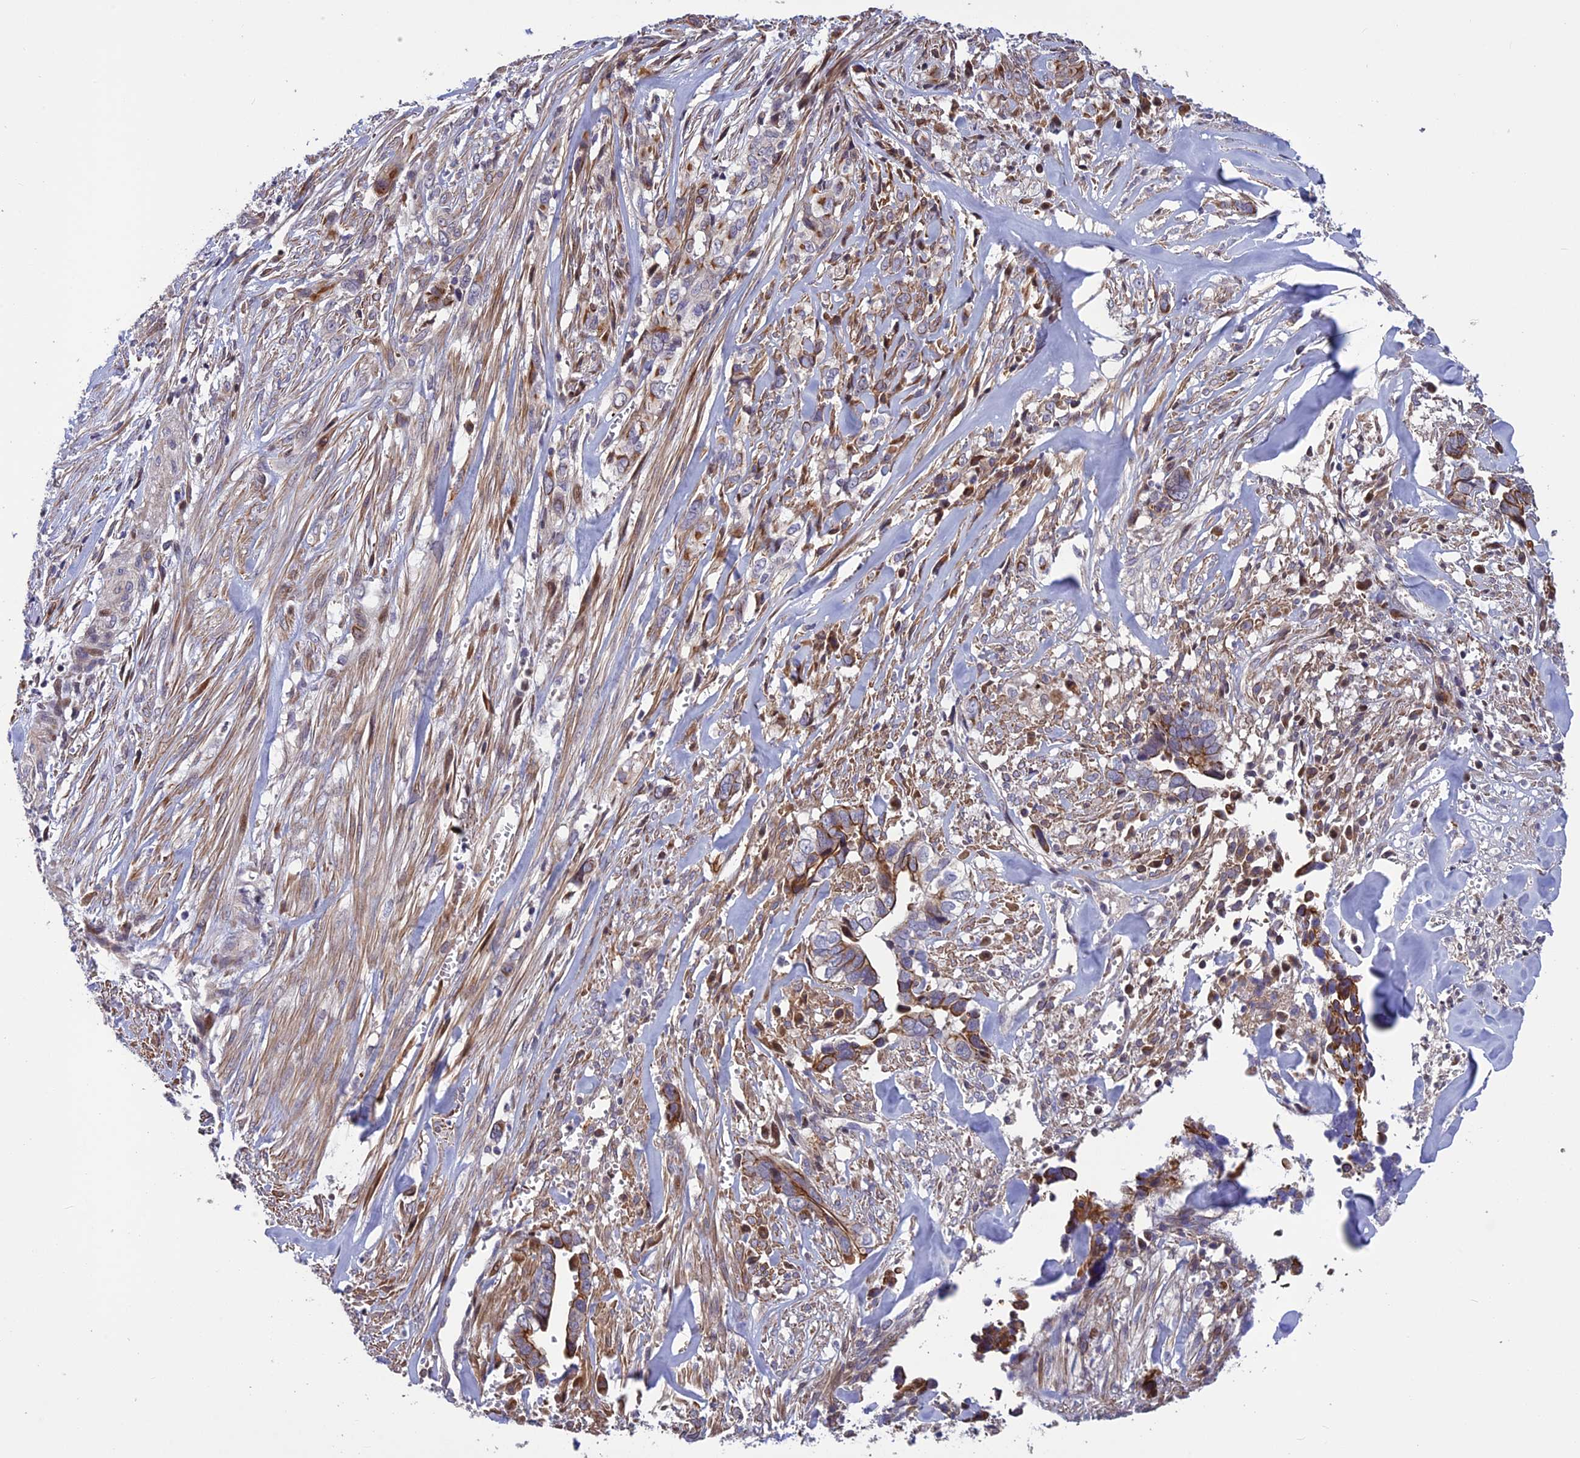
{"staining": {"intensity": "strong", "quantity": "25%-75%", "location": "cytoplasmic/membranous"}, "tissue": "liver cancer", "cell_type": "Tumor cells", "image_type": "cancer", "snomed": [{"axis": "morphology", "description": "Cholangiocarcinoma"}, {"axis": "topography", "description": "Liver"}], "caption": "Protein expression analysis of cholangiocarcinoma (liver) reveals strong cytoplasmic/membranous expression in about 25%-75% of tumor cells. The staining was performed using DAB, with brown indicating positive protein expression. Nuclei are stained blue with hematoxylin.", "gene": "SPG21", "patient": {"sex": "female", "age": 79}}